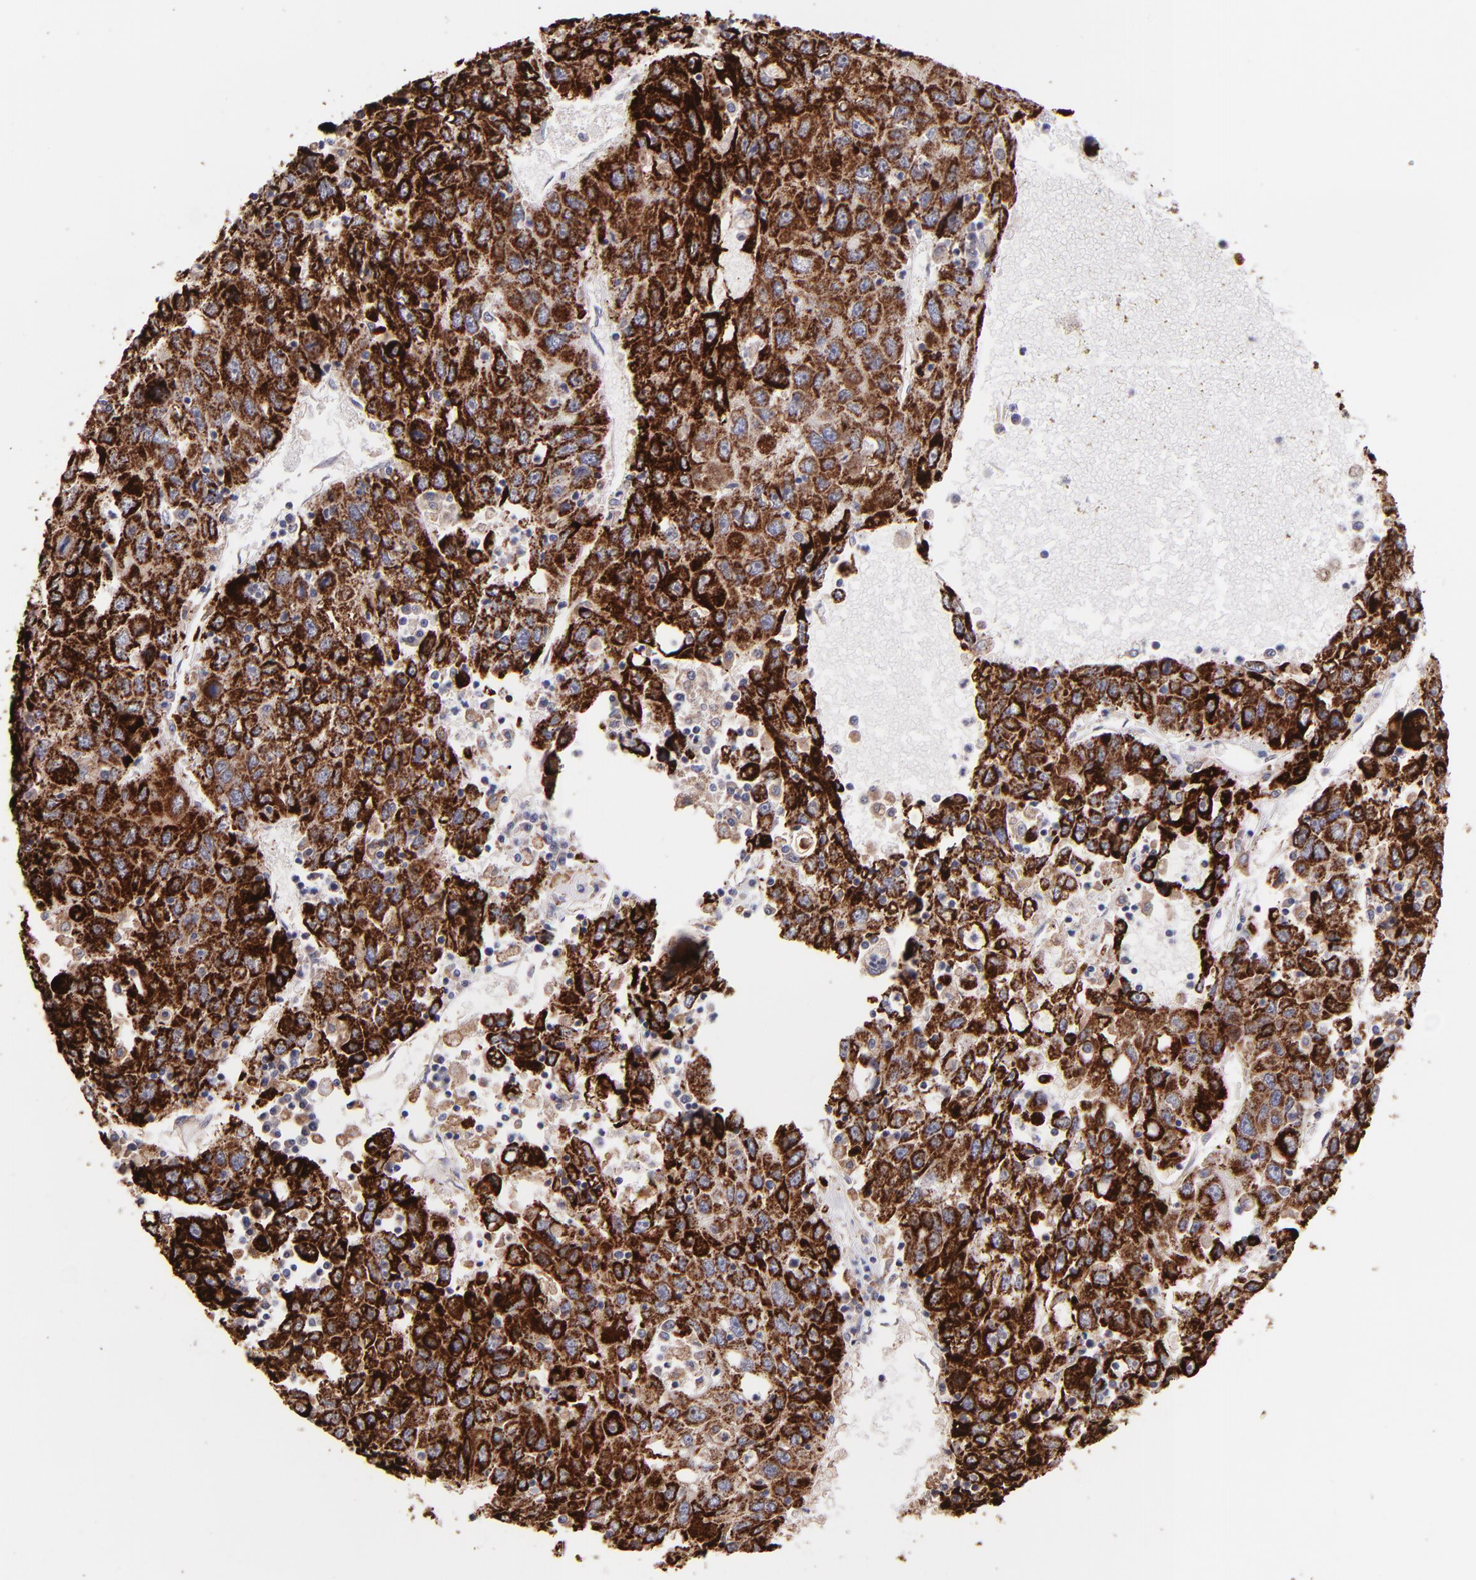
{"staining": {"intensity": "strong", "quantity": ">75%", "location": "cytoplasmic/membranous"}, "tissue": "liver cancer", "cell_type": "Tumor cells", "image_type": "cancer", "snomed": [{"axis": "morphology", "description": "Carcinoma, Hepatocellular, NOS"}, {"axis": "topography", "description": "Liver"}], "caption": "Protein expression analysis of human hepatocellular carcinoma (liver) reveals strong cytoplasmic/membranous expression in approximately >75% of tumor cells. (DAB IHC with brightfield microscopy, high magnification).", "gene": "MAOB", "patient": {"sex": "male", "age": 49}}